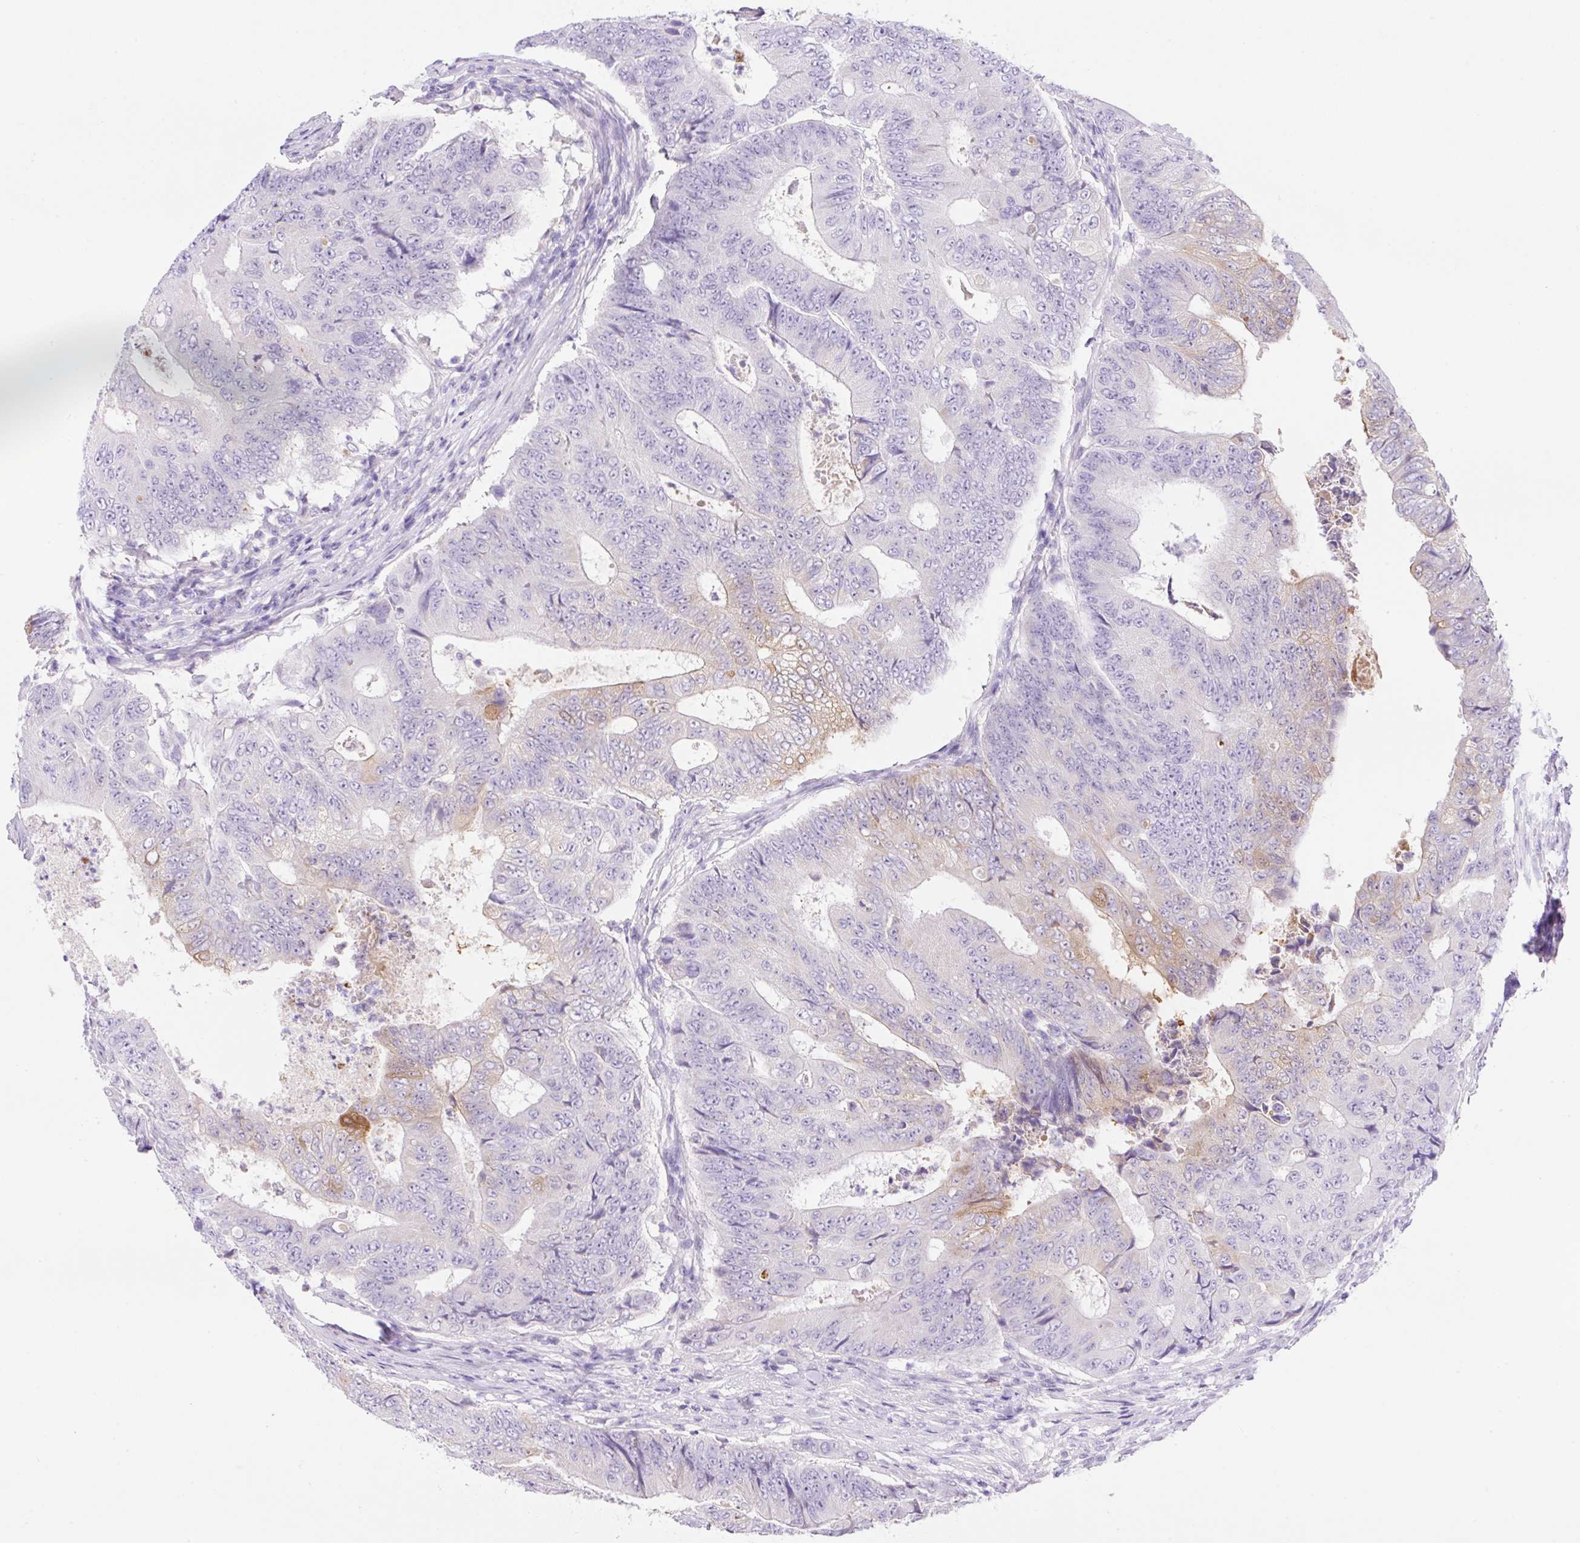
{"staining": {"intensity": "moderate", "quantity": "<25%", "location": "cytoplasmic/membranous"}, "tissue": "colorectal cancer", "cell_type": "Tumor cells", "image_type": "cancer", "snomed": [{"axis": "morphology", "description": "Adenocarcinoma, NOS"}, {"axis": "topography", "description": "Colon"}], "caption": "DAB (3,3'-diaminobenzidine) immunohistochemical staining of adenocarcinoma (colorectal) displays moderate cytoplasmic/membranous protein positivity in approximately <25% of tumor cells.", "gene": "NDST3", "patient": {"sex": "female", "age": 48}}